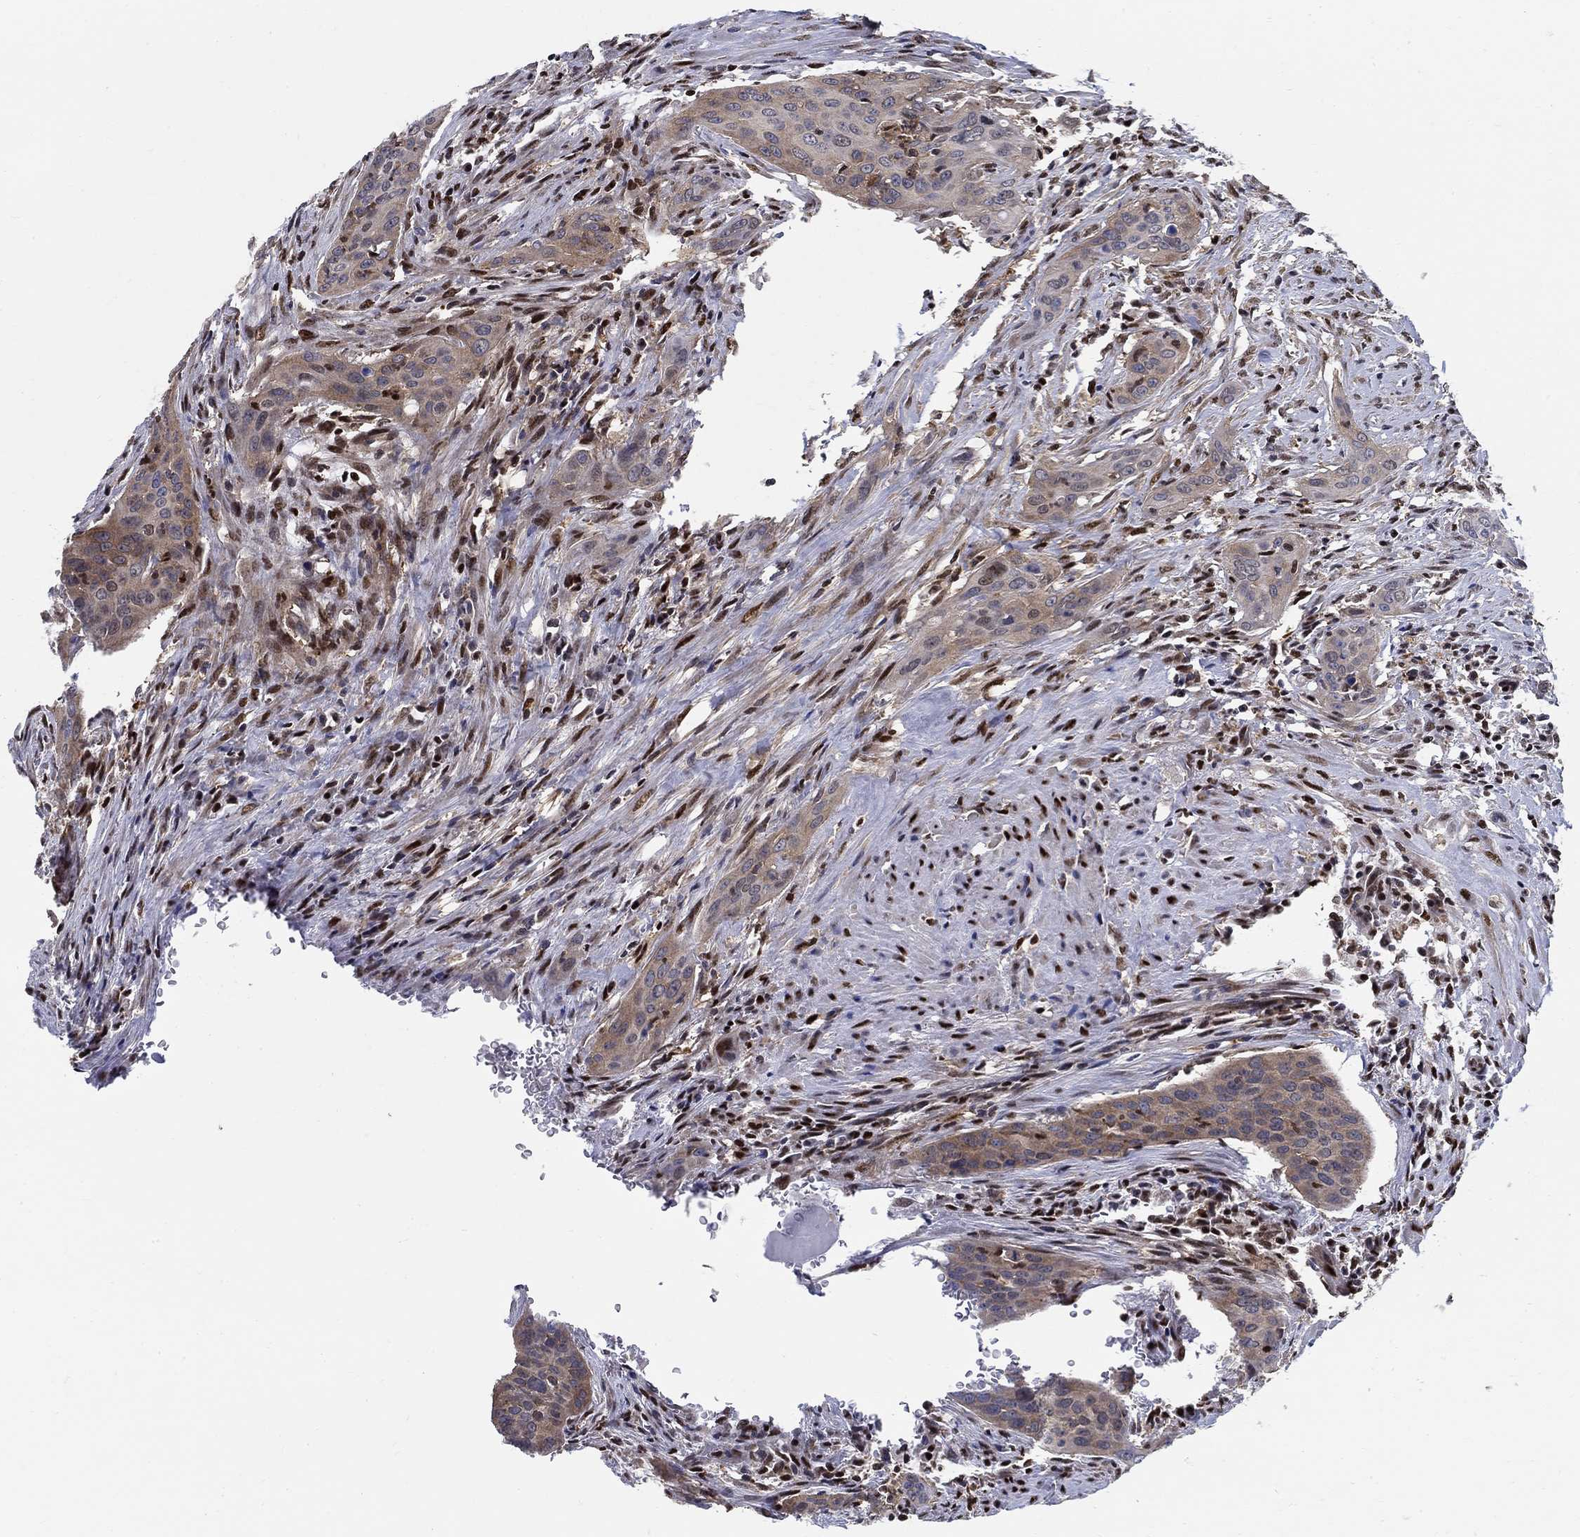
{"staining": {"intensity": "weak", "quantity": "25%-75%", "location": "cytoplasmic/membranous"}, "tissue": "urothelial cancer", "cell_type": "Tumor cells", "image_type": "cancer", "snomed": [{"axis": "morphology", "description": "Urothelial carcinoma, High grade"}, {"axis": "topography", "description": "Urinary bladder"}], "caption": "Immunohistochemical staining of human urothelial cancer exhibits low levels of weak cytoplasmic/membranous staining in about 25%-75% of tumor cells.", "gene": "ZNF594", "patient": {"sex": "male", "age": 82}}